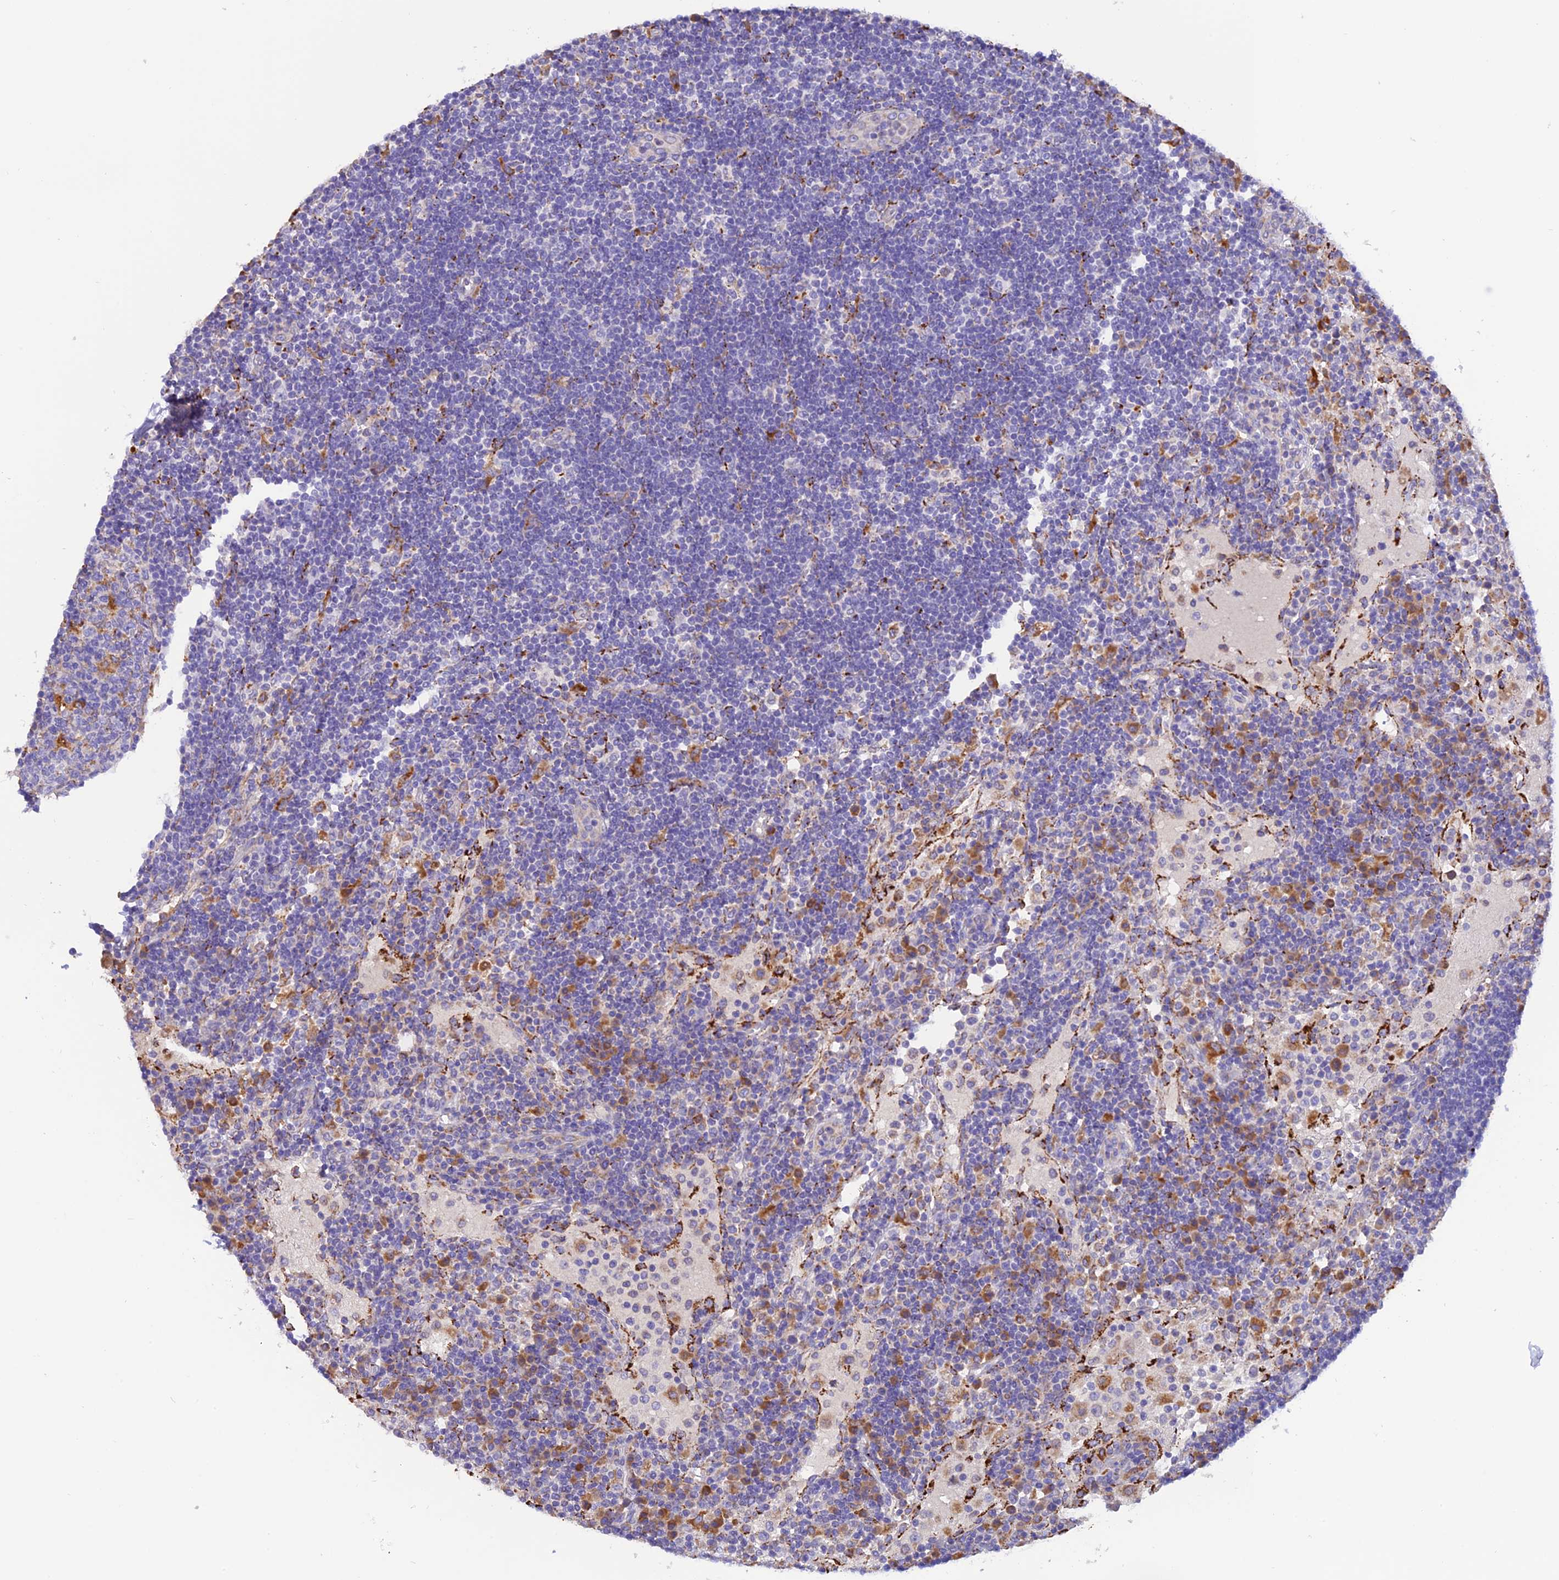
{"staining": {"intensity": "moderate", "quantity": "<25%", "location": "cytoplasmic/membranous"}, "tissue": "lymph node", "cell_type": "Non-germinal center cells", "image_type": "normal", "snomed": [{"axis": "morphology", "description": "Normal tissue, NOS"}, {"axis": "topography", "description": "Lymph node"}], "caption": "DAB immunohistochemical staining of benign lymph node reveals moderate cytoplasmic/membranous protein positivity in about <25% of non-germinal center cells.", "gene": "ENSG00000255439", "patient": {"sex": "female", "age": 53}}